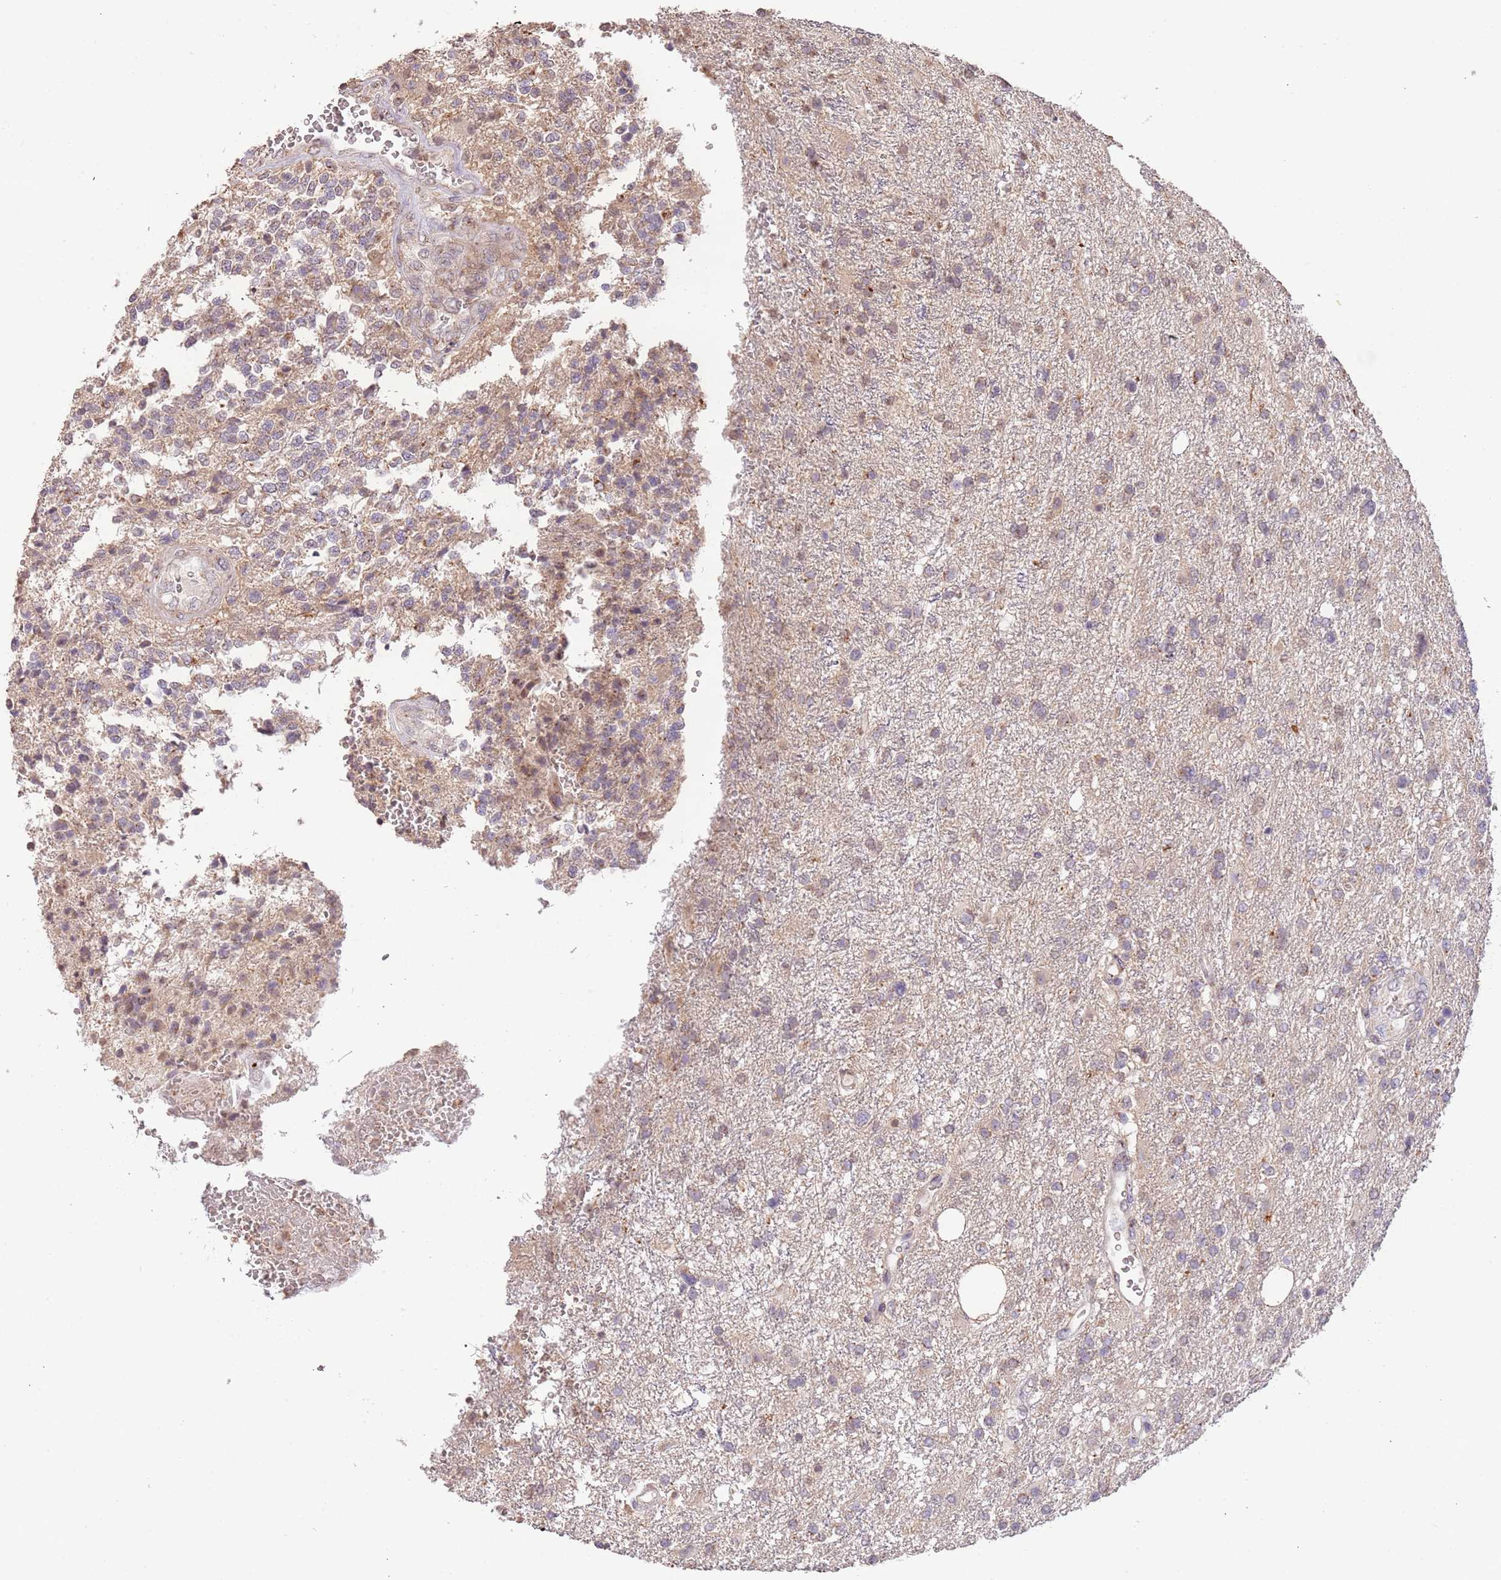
{"staining": {"intensity": "weak", "quantity": "<25%", "location": "nuclear"}, "tissue": "glioma", "cell_type": "Tumor cells", "image_type": "cancer", "snomed": [{"axis": "morphology", "description": "Glioma, malignant, High grade"}, {"axis": "topography", "description": "Brain"}], "caption": "The image shows no staining of tumor cells in glioma.", "gene": "SLC16A4", "patient": {"sex": "male", "age": 56}}